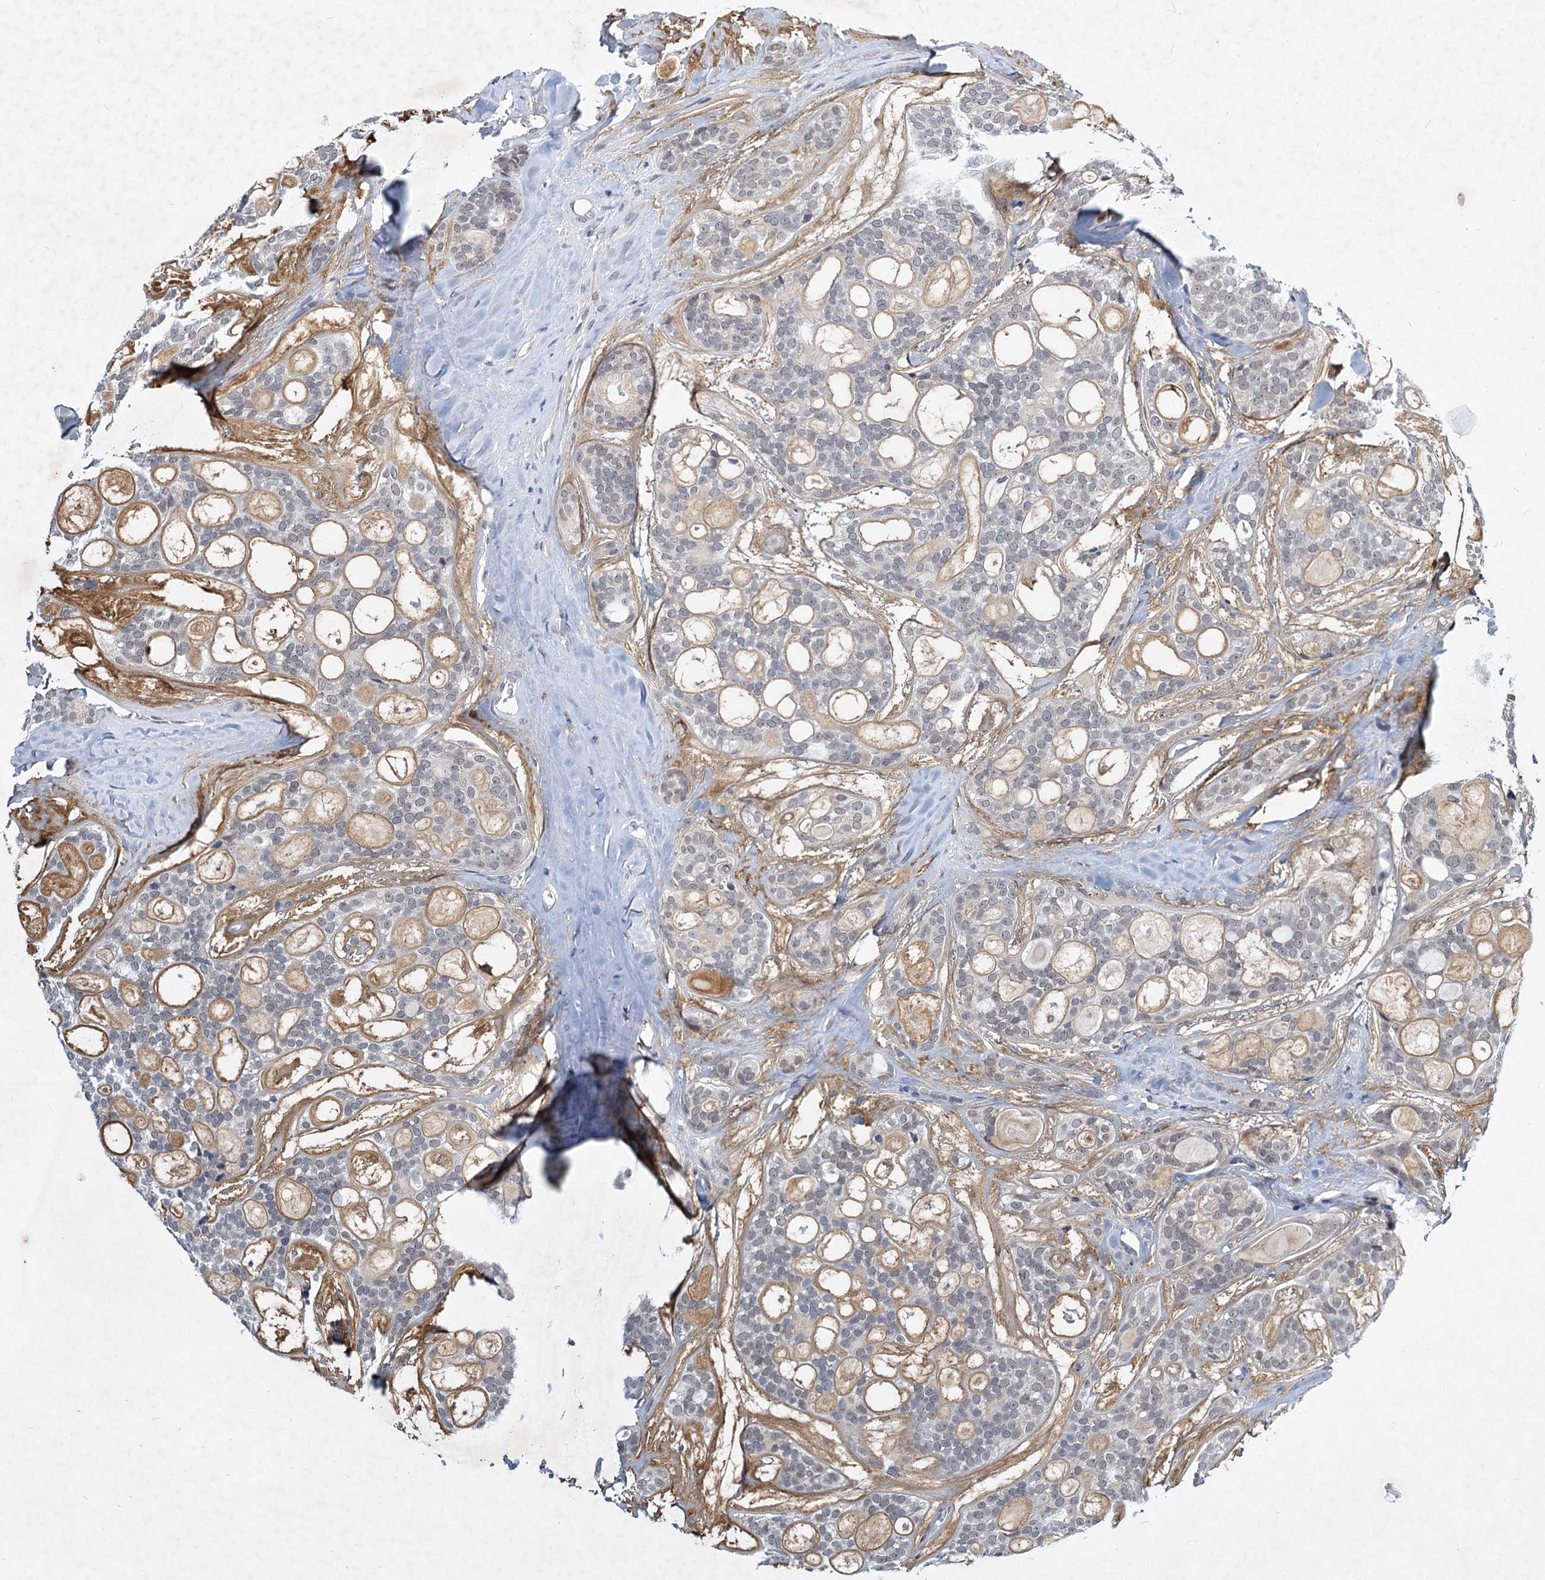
{"staining": {"intensity": "negative", "quantity": "none", "location": "none"}, "tissue": "head and neck cancer", "cell_type": "Tumor cells", "image_type": "cancer", "snomed": [{"axis": "morphology", "description": "Adenocarcinoma, NOS"}, {"axis": "topography", "description": "Head-Neck"}], "caption": "This is an immunohistochemistry photomicrograph of head and neck cancer (adenocarcinoma). There is no positivity in tumor cells.", "gene": "STAP1", "patient": {"sex": "male", "age": 66}}